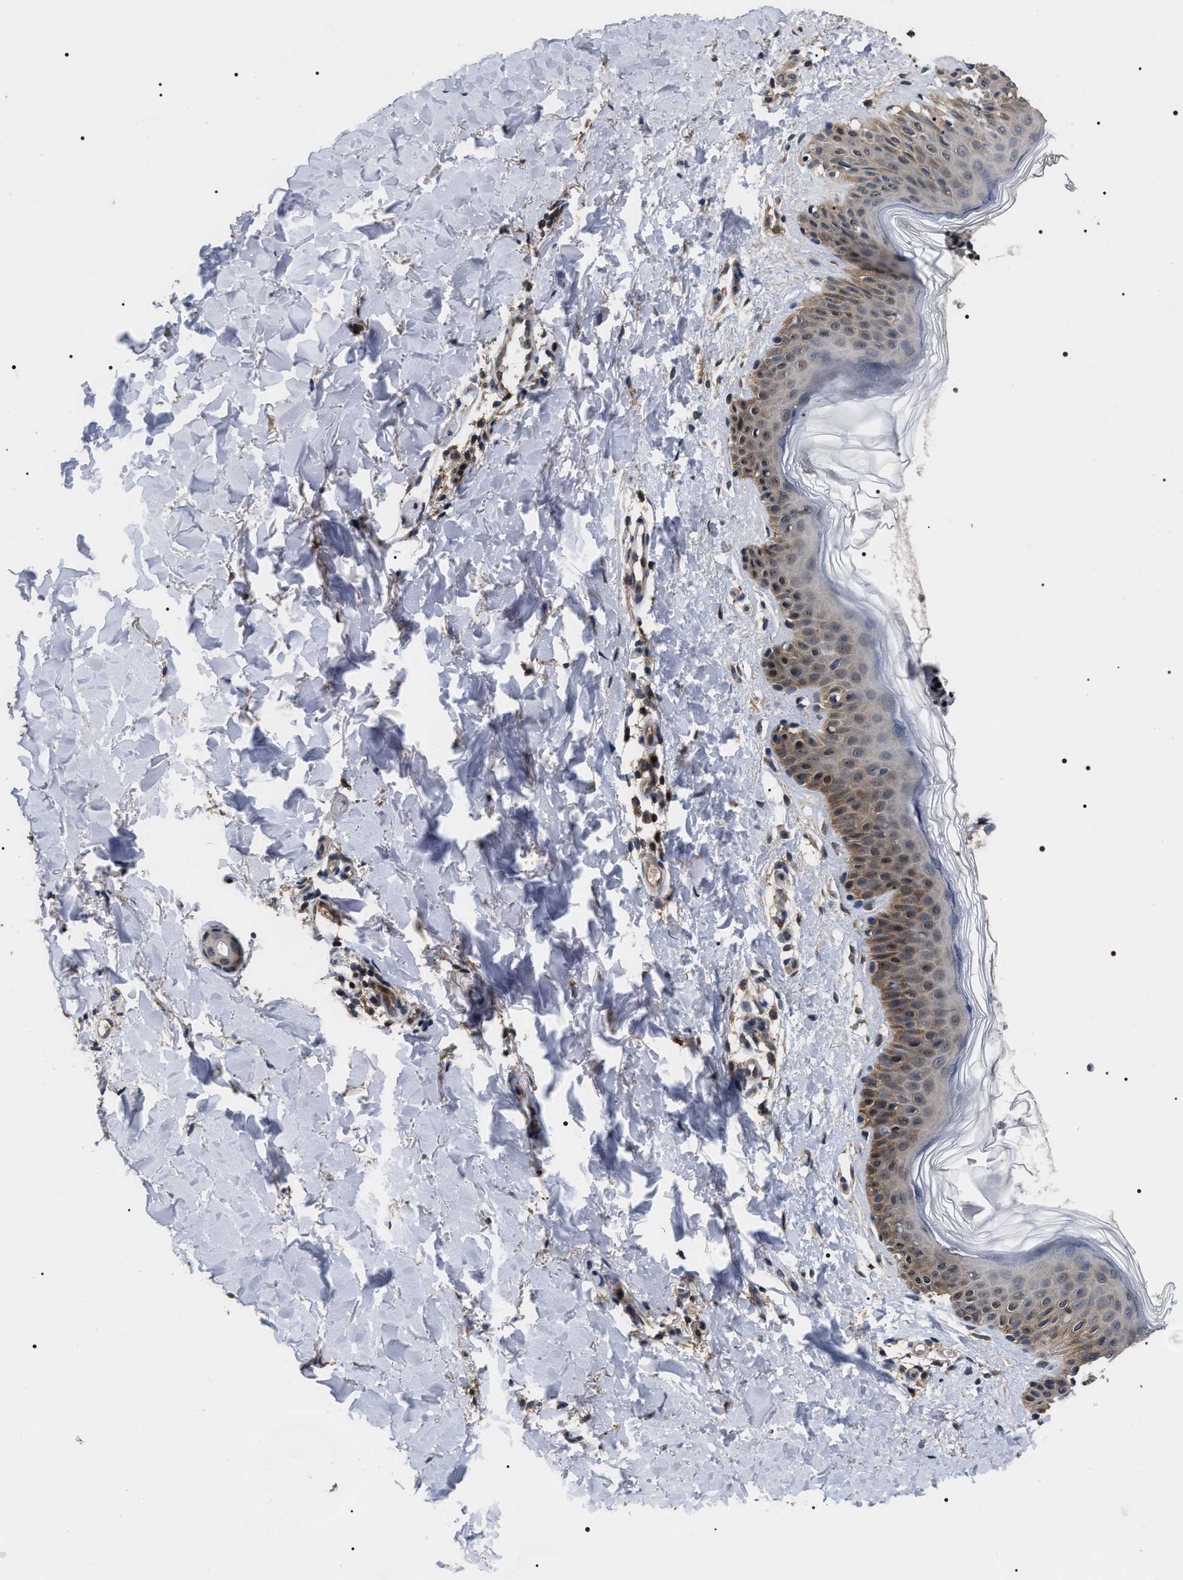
{"staining": {"intensity": "moderate", "quantity": ">75%", "location": "nuclear"}, "tissue": "skin", "cell_type": "Fibroblasts", "image_type": "normal", "snomed": [{"axis": "morphology", "description": "Normal tissue, NOS"}, {"axis": "topography", "description": "Skin"}], "caption": "Skin stained for a protein (brown) reveals moderate nuclear positive staining in approximately >75% of fibroblasts.", "gene": "UPF3A", "patient": {"sex": "male", "age": 40}}